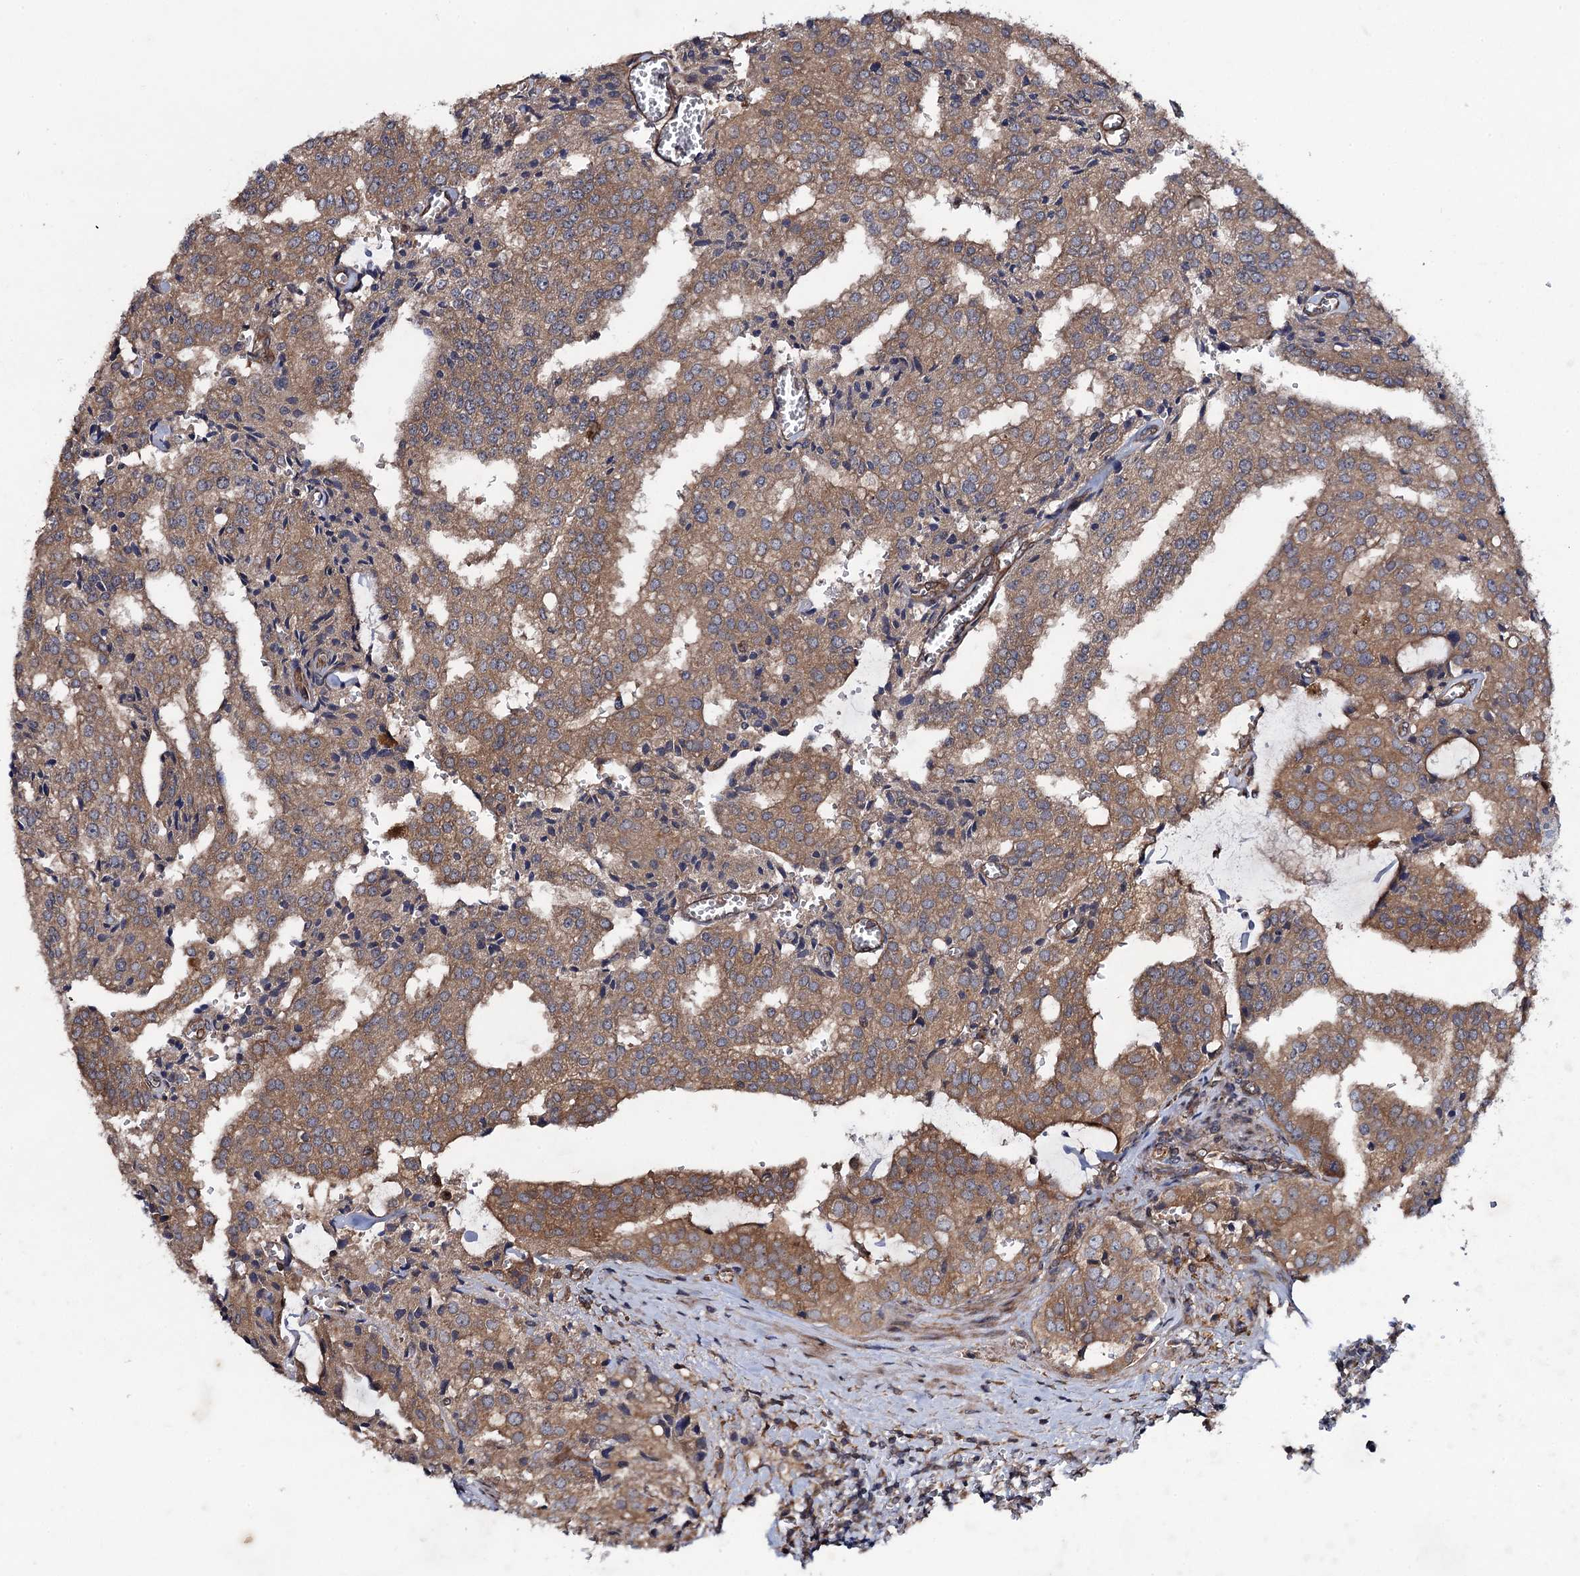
{"staining": {"intensity": "moderate", "quantity": ">75%", "location": "cytoplasmic/membranous"}, "tissue": "prostate cancer", "cell_type": "Tumor cells", "image_type": "cancer", "snomed": [{"axis": "morphology", "description": "Adenocarcinoma, High grade"}, {"axis": "topography", "description": "Prostate"}], "caption": "Immunohistochemistry histopathology image of human high-grade adenocarcinoma (prostate) stained for a protein (brown), which reveals medium levels of moderate cytoplasmic/membranous expression in about >75% of tumor cells.", "gene": "HAUS1", "patient": {"sex": "male", "age": 68}}